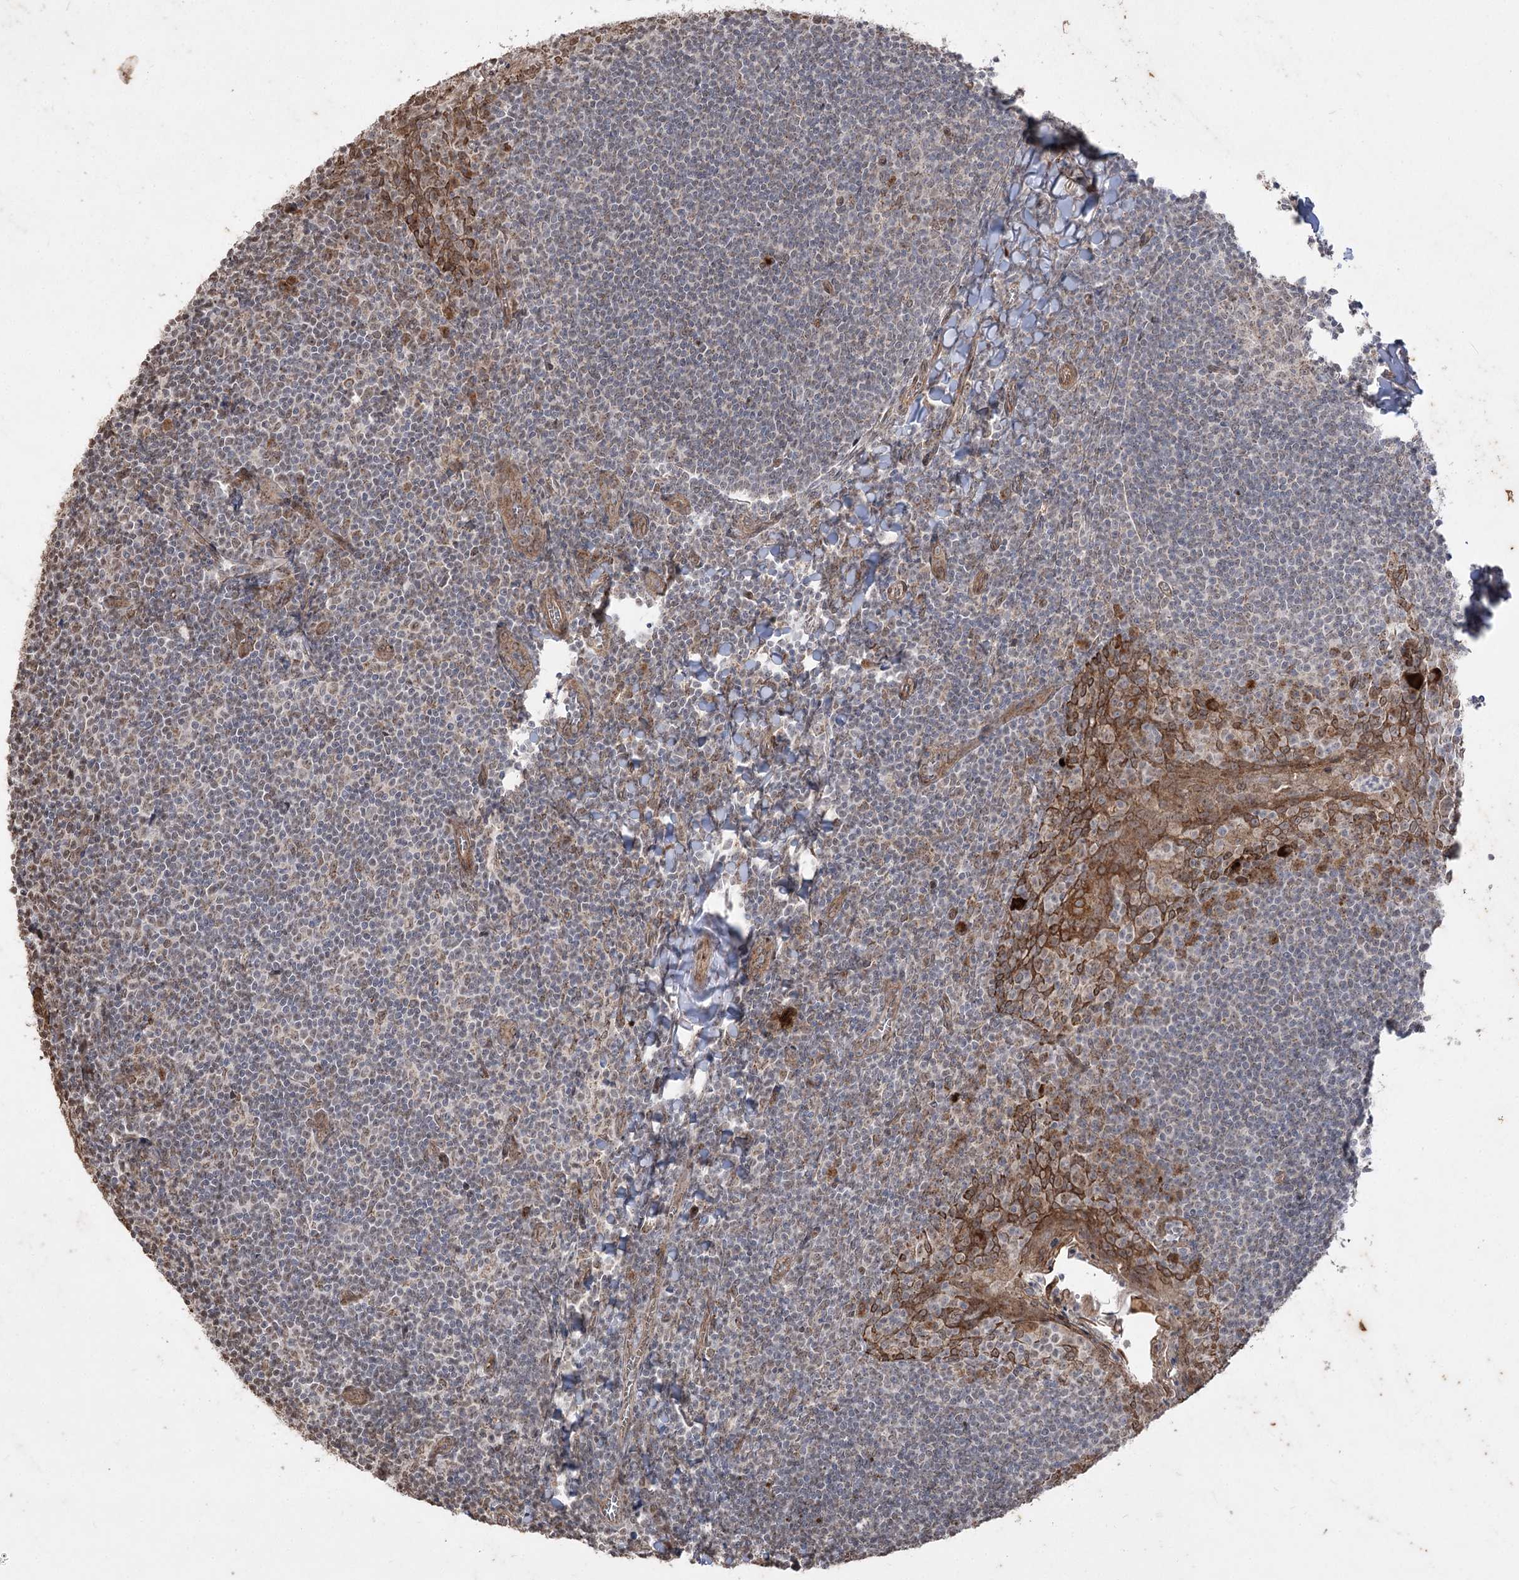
{"staining": {"intensity": "weak", "quantity": "25%-75%", "location": "cytoplasmic/membranous,nuclear"}, "tissue": "tonsil", "cell_type": "Germinal center cells", "image_type": "normal", "snomed": [{"axis": "morphology", "description": "Normal tissue, NOS"}, {"axis": "topography", "description": "Tonsil"}], "caption": "Immunohistochemistry image of unremarkable tonsil: tonsil stained using immunohistochemistry (IHC) displays low levels of weak protein expression localized specifically in the cytoplasmic/membranous,nuclear of germinal center cells, appearing as a cytoplasmic/membranous,nuclear brown color.", "gene": "ZSCAN23", "patient": {"sex": "male", "age": 27}}